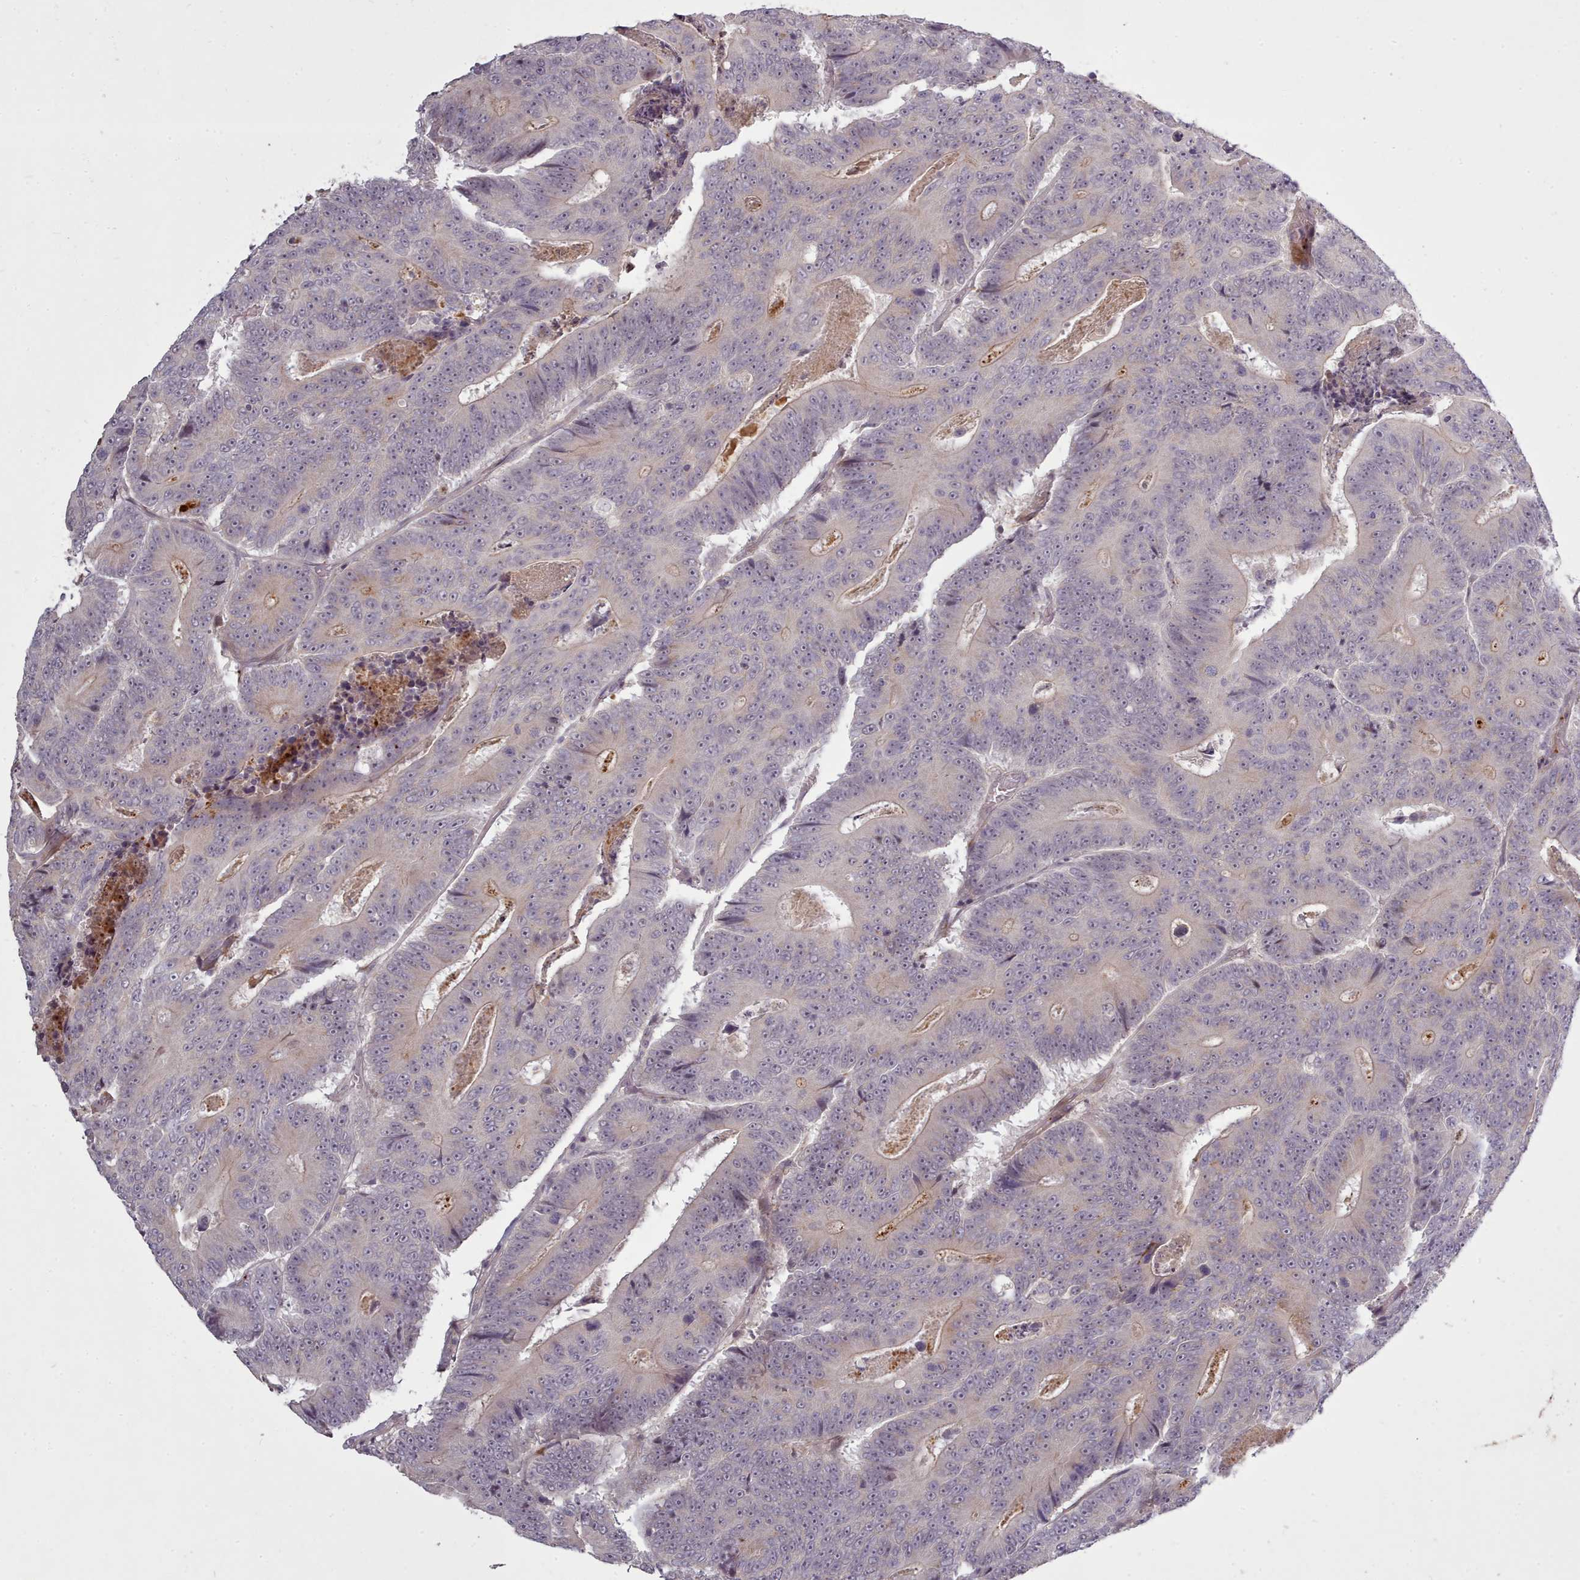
{"staining": {"intensity": "negative", "quantity": "none", "location": "none"}, "tissue": "colorectal cancer", "cell_type": "Tumor cells", "image_type": "cancer", "snomed": [{"axis": "morphology", "description": "Adenocarcinoma, NOS"}, {"axis": "topography", "description": "Colon"}], "caption": "IHC of colorectal cancer demonstrates no staining in tumor cells.", "gene": "LEFTY2", "patient": {"sex": "male", "age": 83}}